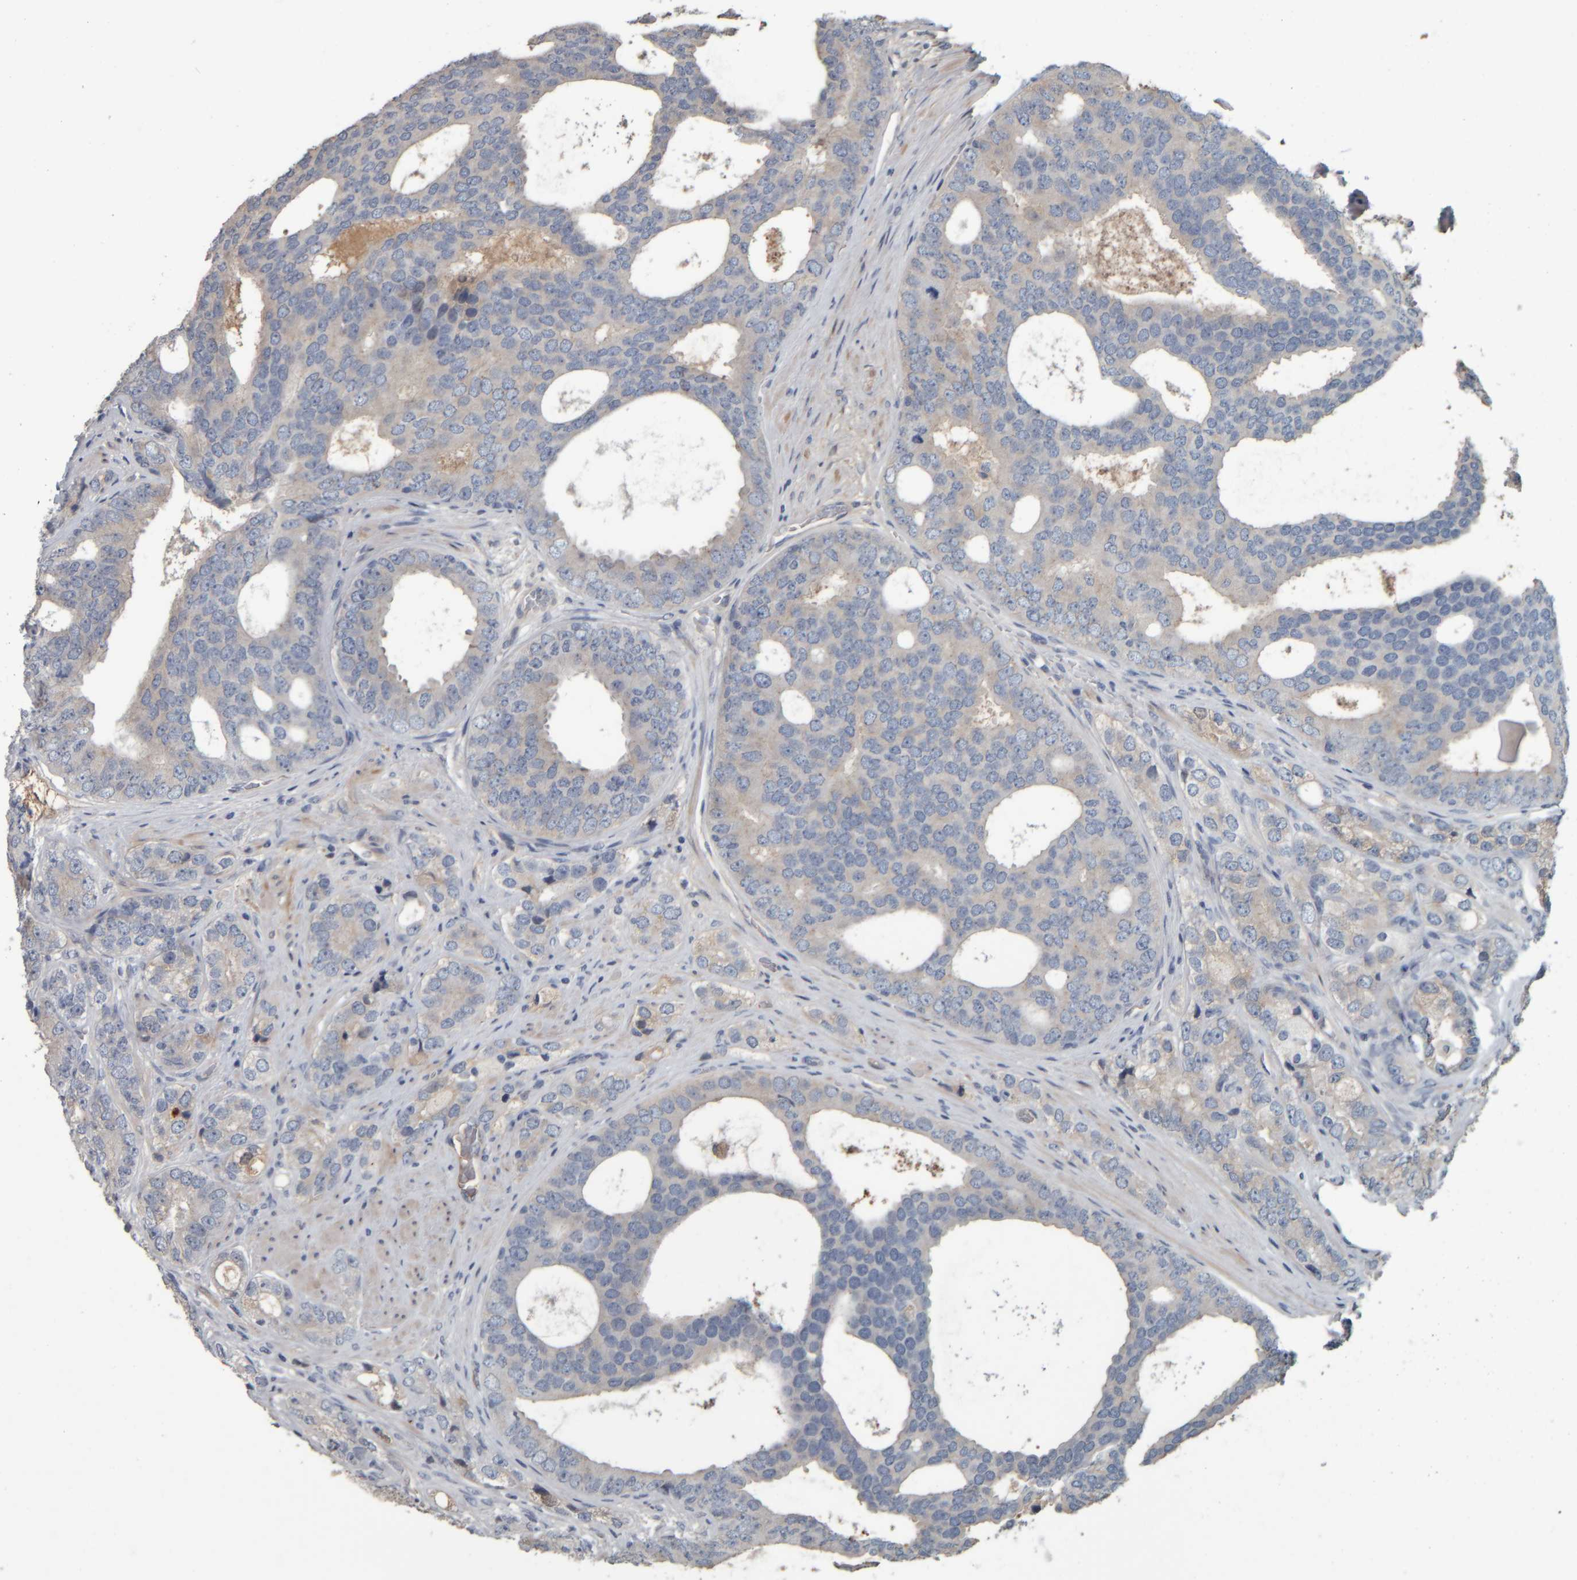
{"staining": {"intensity": "negative", "quantity": "none", "location": "none"}, "tissue": "prostate cancer", "cell_type": "Tumor cells", "image_type": "cancer", "snomed": [{"axis": "morphology", "description": "Adenocarcinoma, High grade"}, {"axis": "topography", "description": "Prostate"}], "caption": "High power microscopy photomicrograph of an IHC micrograph of high-grade adenocarcinoma (prostate), revealing no significant positivity in tumor cells.", "gene": "CAVIN4", "patient": {"sex": "male", "age": 56}}